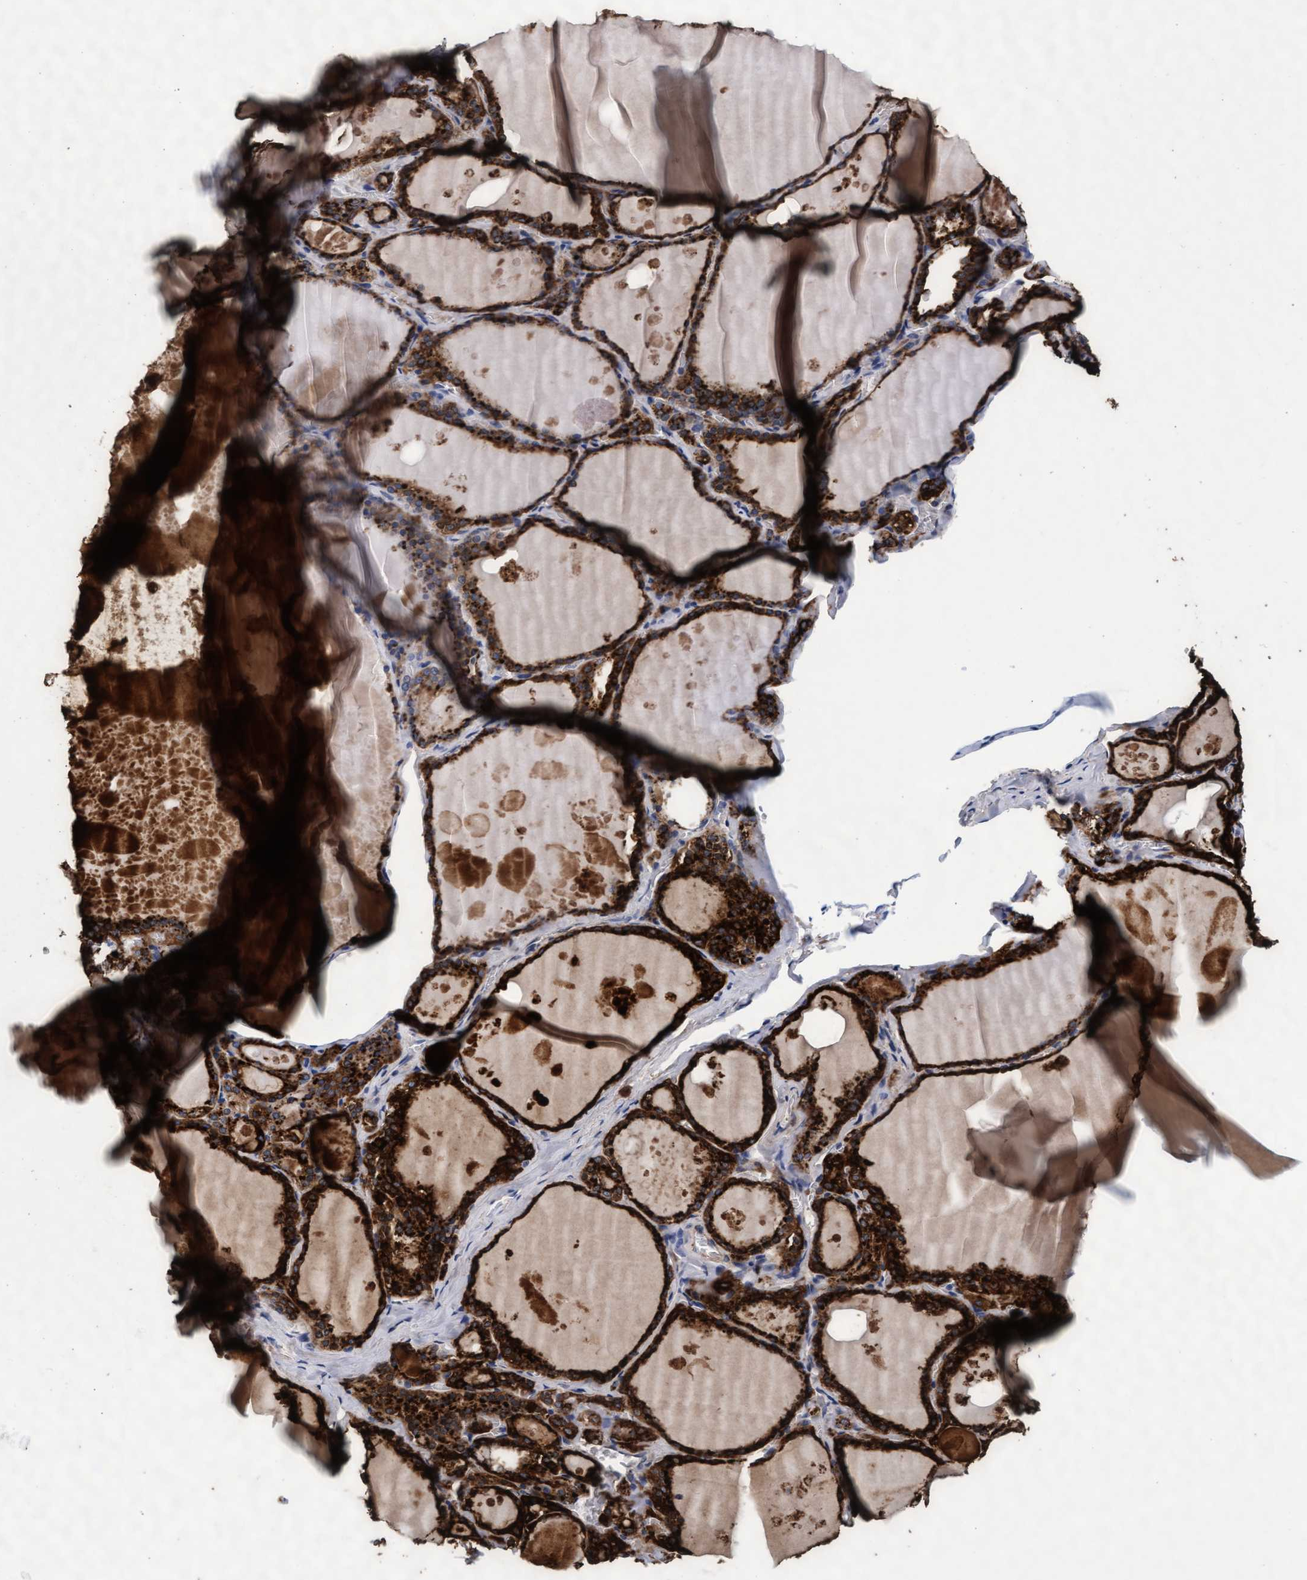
{"staining": {"intensity": "strong", "quantity": ">75%", "location": "cytoplasmic/membranous"}, "tissue": "thyroid gland", "cell_type": "Glandular cells", "image_type": "normal", "snomed": [{"axis": "morphology", "description": "Normal tissue, NOS"}, {"axis": "topography", "description": "Thyroid gland"}], "caption": "Immunohistochemistry micrograph of unremarkable thyroid gland: human thyroid gland stained using immunohistochemistry (IHC) reveals high levels of strong protein expression localized specifically in the cytoplasmic/membranous of glandular cells, appearing as a cytoplasmic/membranous brown color.", "gene": "CPQ", "patient": {"sex": "male", "age": 56}}